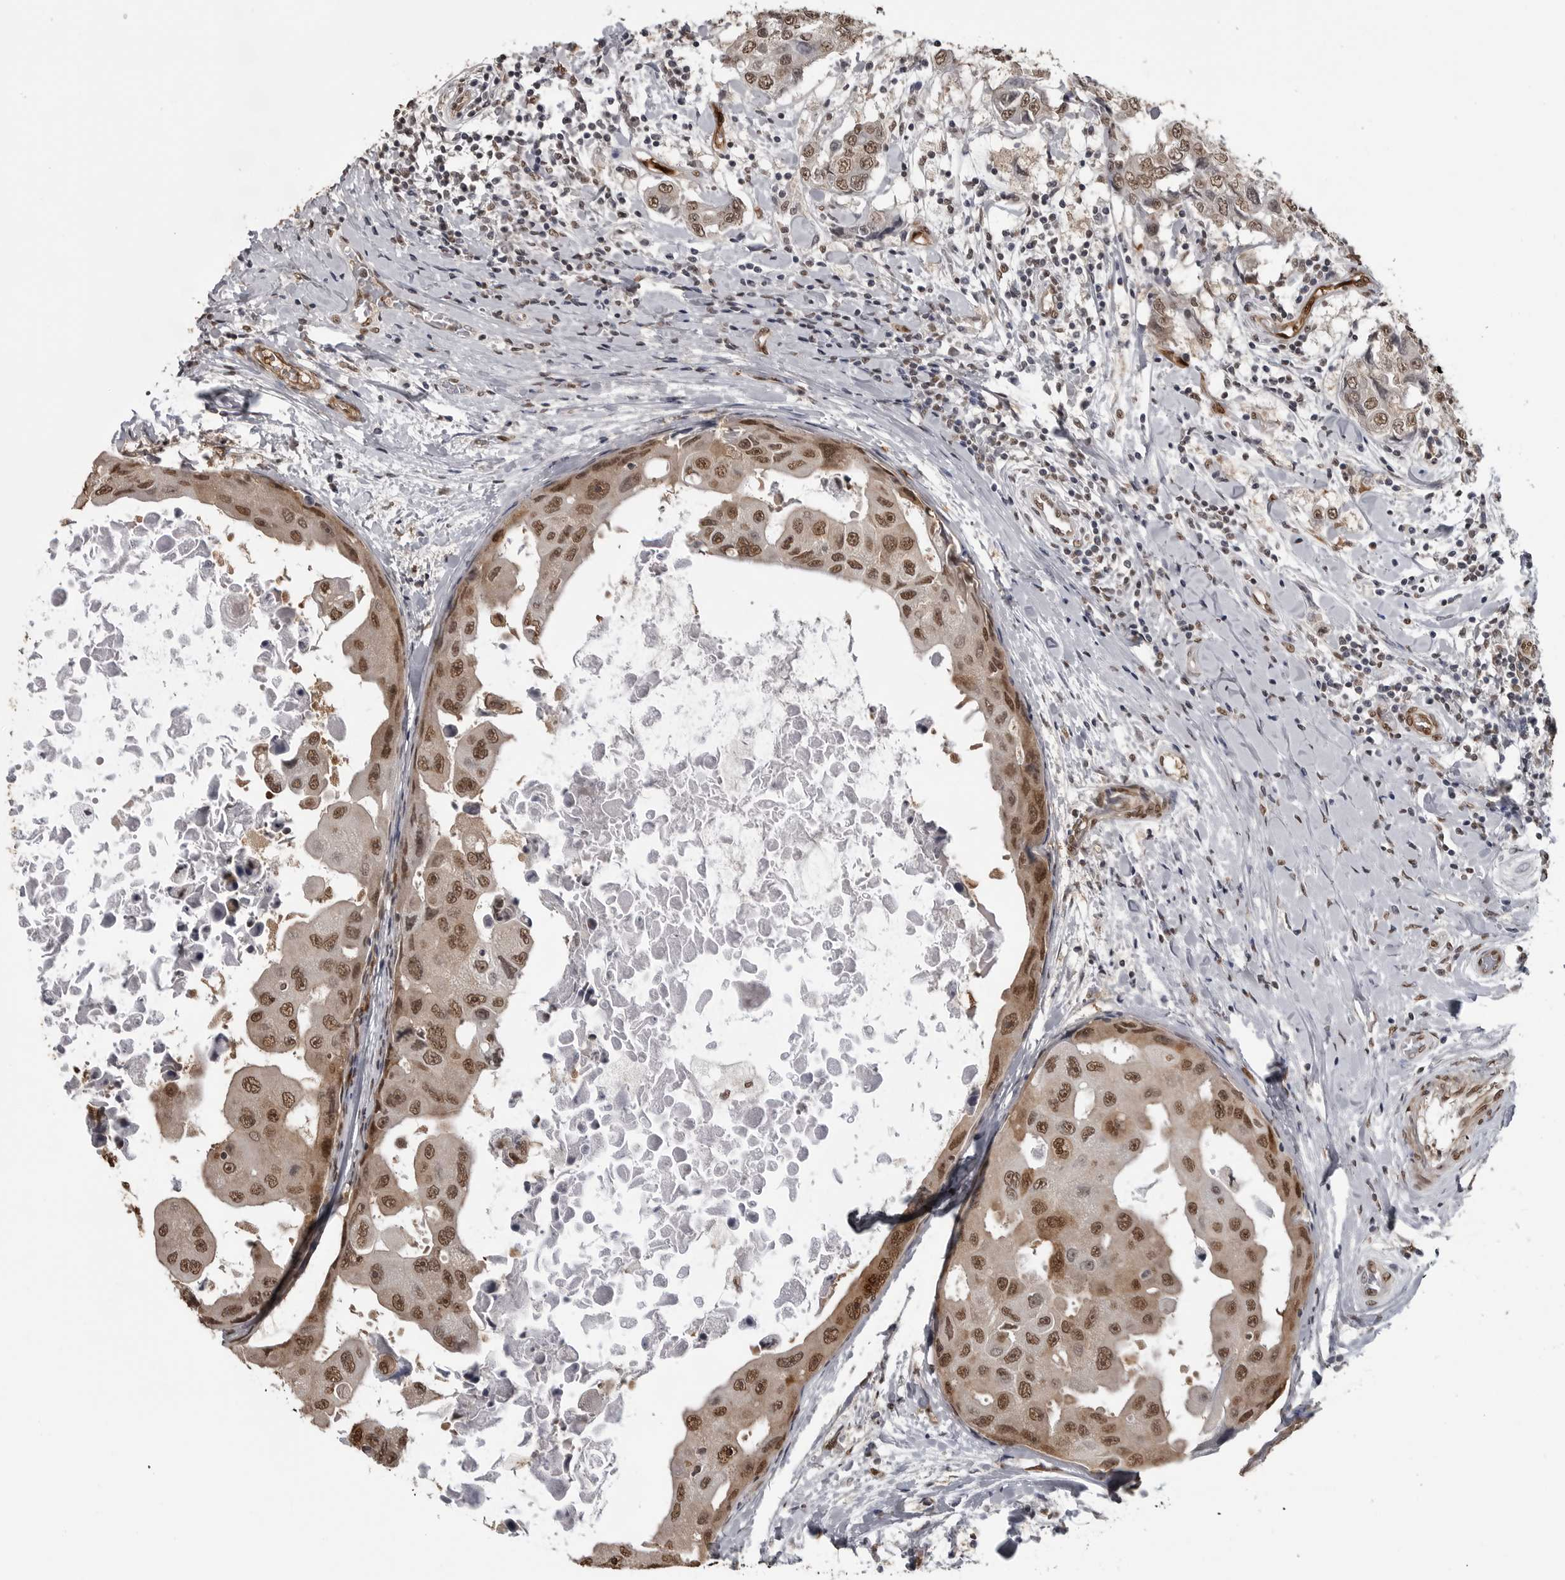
{"staining": {"intensity": "moderate", "quantity": ">75%", "location": "nuclear"}, "tissue": "breast cancer", "cell_type": "Tumor cells", "image_type": "cancer", "snomed": [{"axis": "morphology", "description": "Duct carcinoma"}, {"axis": "topography", "description": "Breast"}], "caption": "Protein expression by IHC reveals moderate nuclear expression in approximately >75% of tumor cells in breast cancer.", "gene": "SMAD2", "patient": {"sex": "female", "age": 27}}